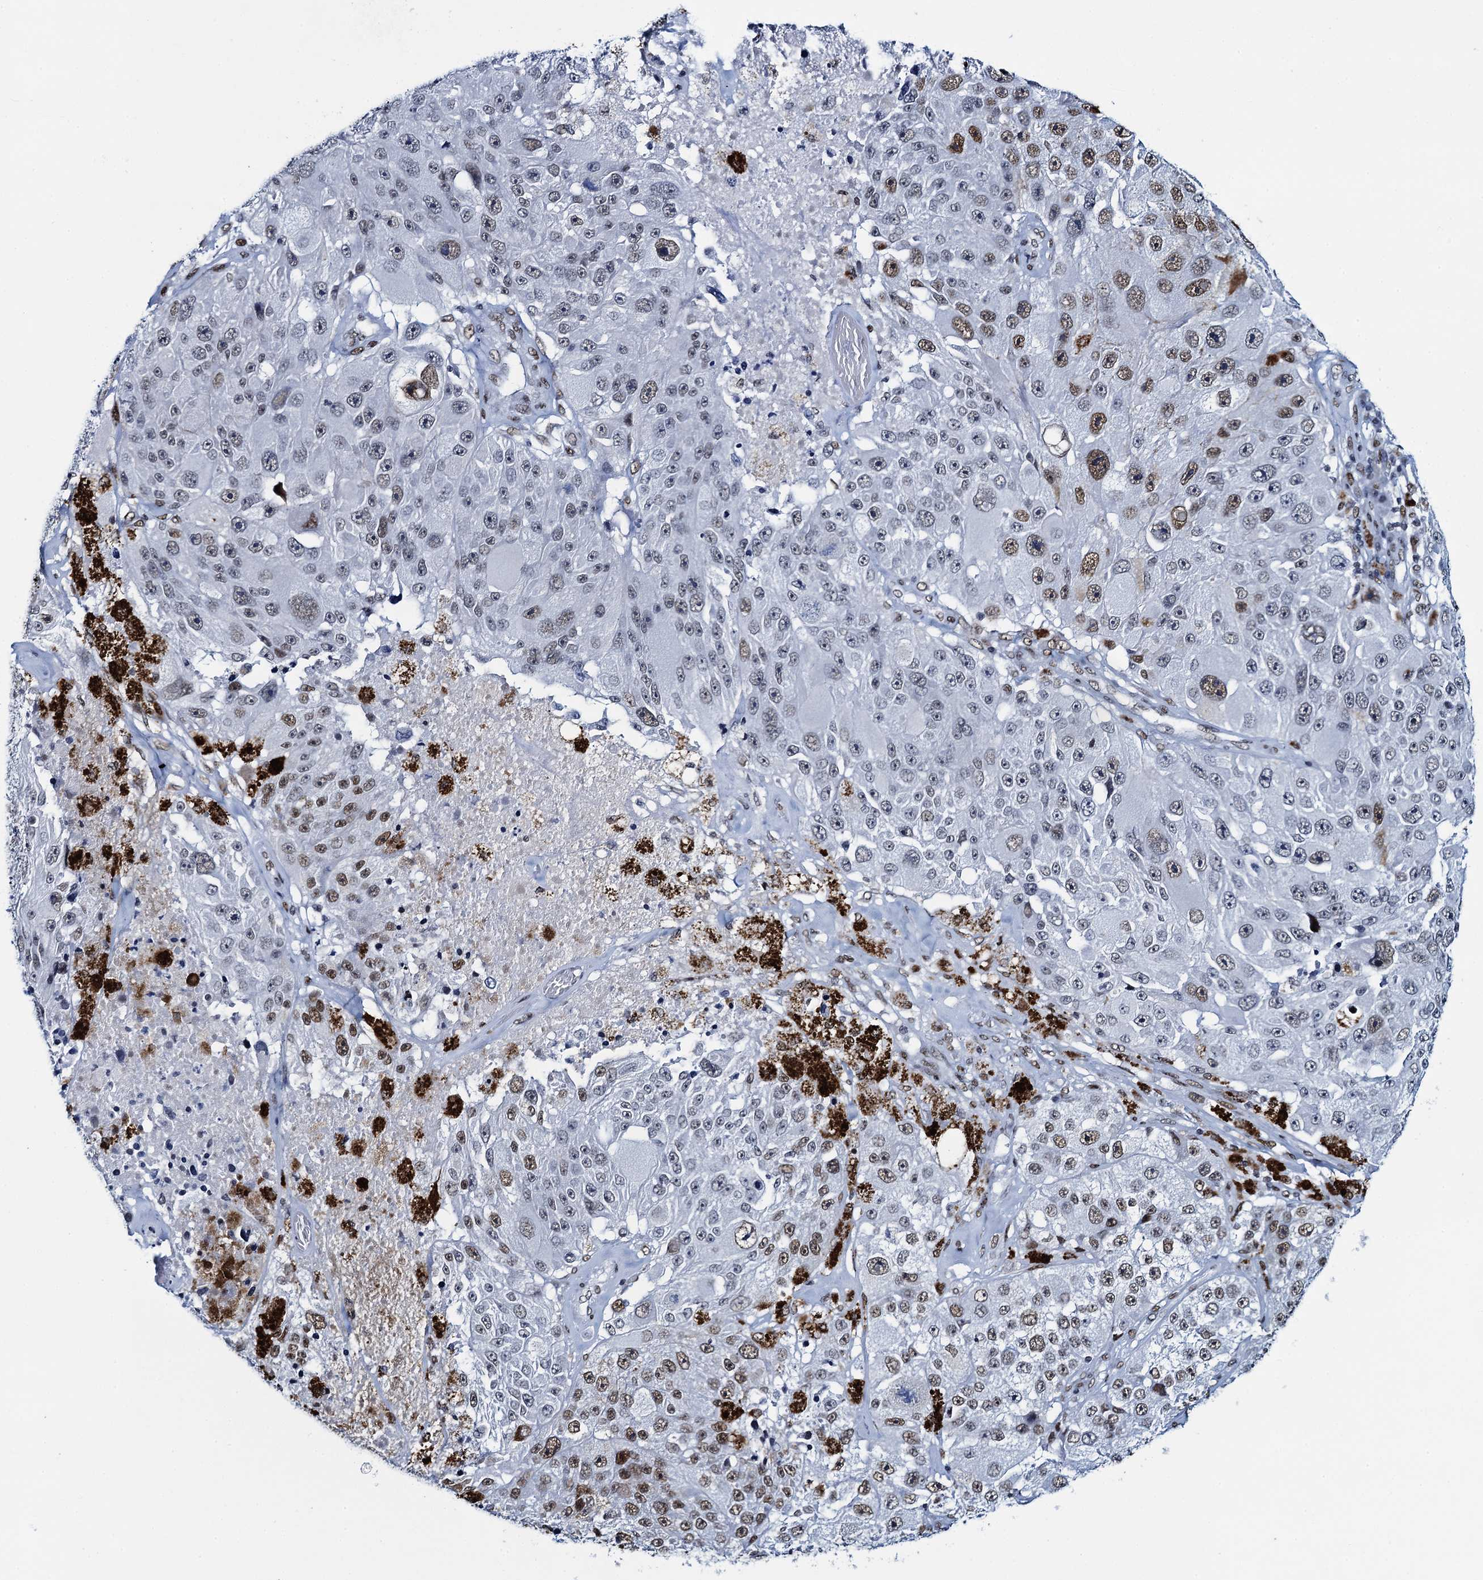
{"staining": {"intensity": "moderate", "quantity": "<25%", "location": "nuclear"}, "tissue": "melanoma", "cell_type": "Tumor cells", "image_type": "cancer", "snomed": [{"axis": "morphology", "description": "Malignant melanoma, Metastatic site"}, {"axis": "topography", "description": "Lymph node"}], "caption": "Tumor cells display low levels of moderate nuclear staining in about <25% of cells in human melanoma.", "gene": "HNRNPUL2", "patient": {"sex": "male", "age": 62}}